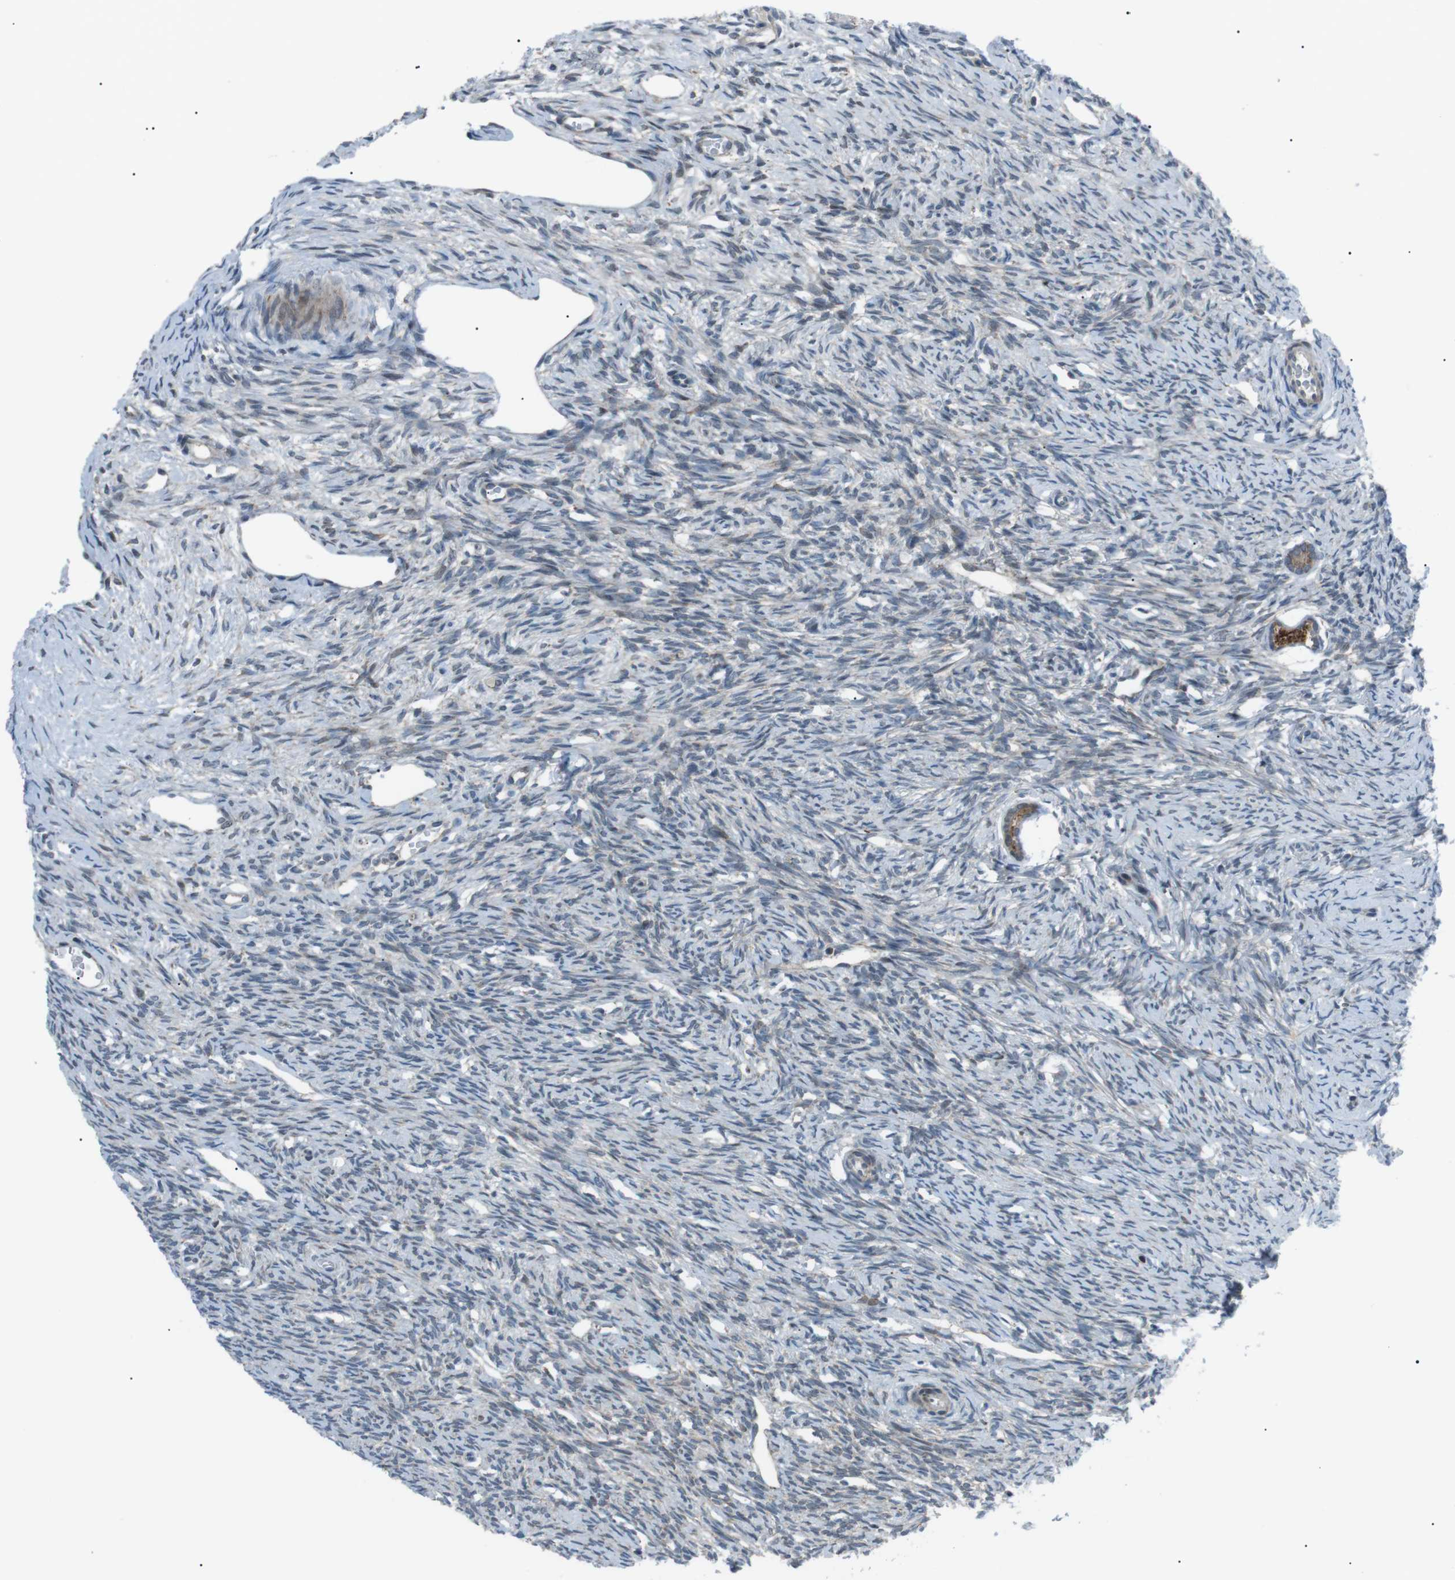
{"staining": {"intensity": "moderate", "quantity": ">75%", "location": "cytoplasmic/membranous"}, "tissue": "ovary", "cell_type": "Follicle cells", "image_type": "normal", "snomed": [{"axis": "morphology", "description": "Normal tissue, NOS"}, {"axis": "topography", "description": "Ovary"}], "caption": "Immunohistochemistry histopathology image of benign human ovary stained for a protein (brown), which displays medium levels of moderate cytoplasmic/membranous positivity in about >75% of follicle cells.", "gene": "ARID5B", "patient": {"sex": "female", "age": 33}}